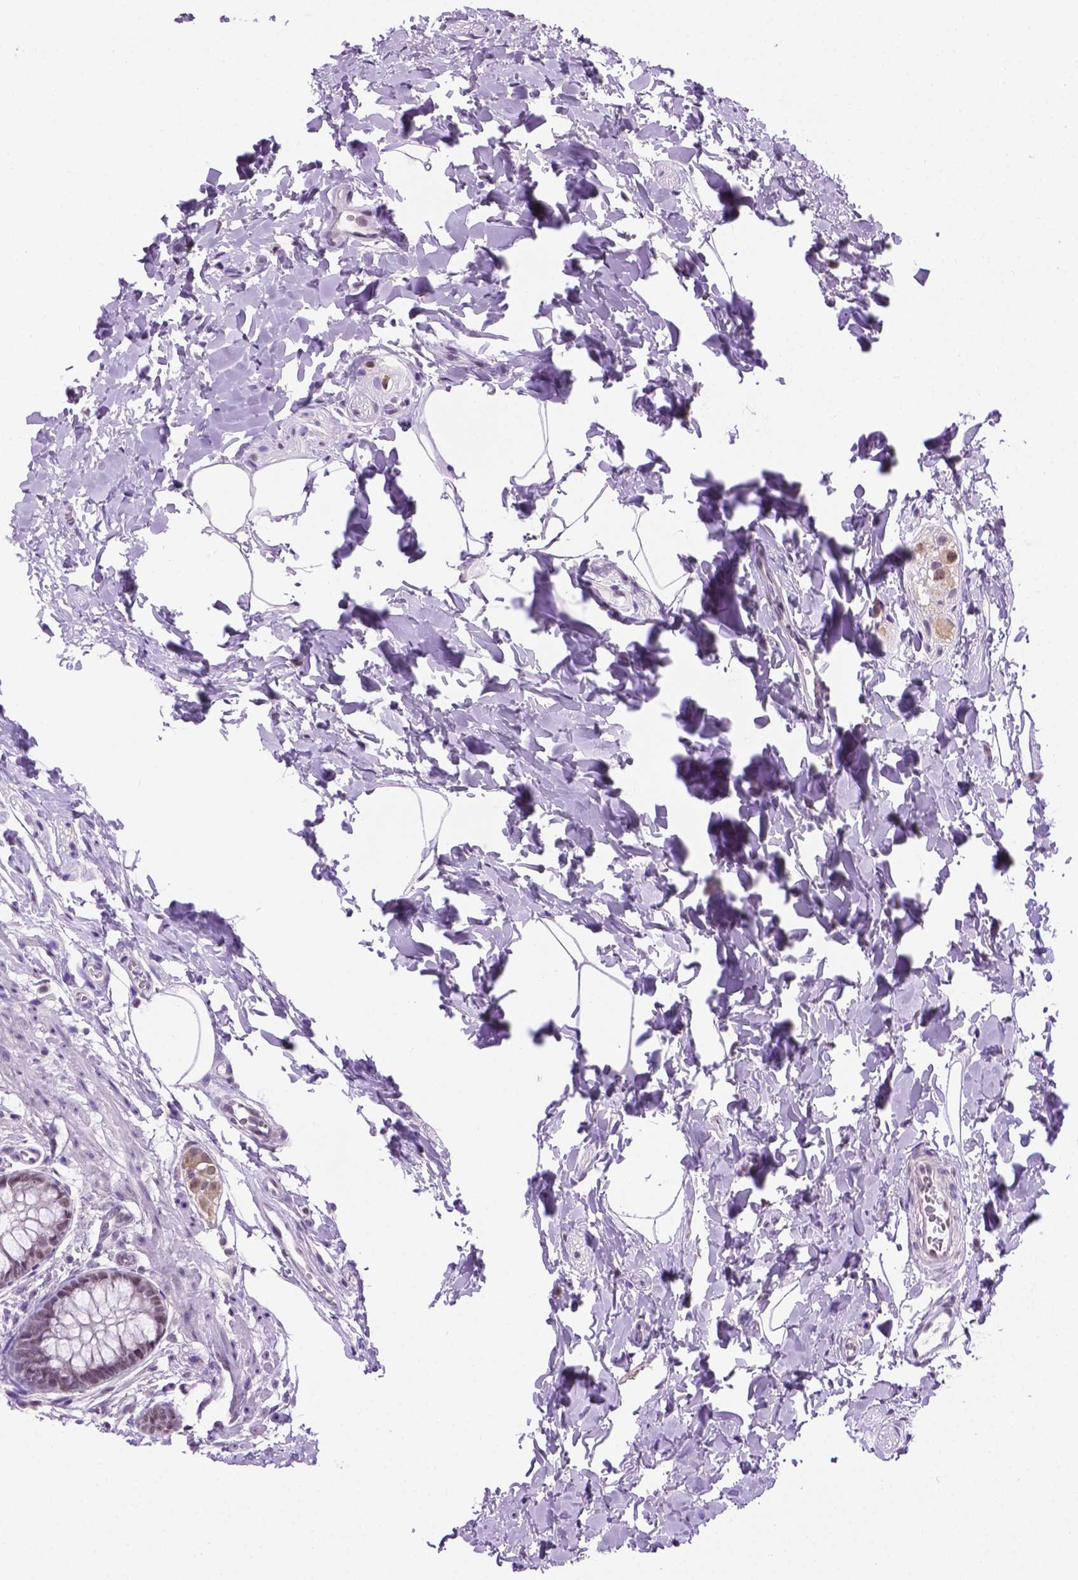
{"staining": {"intensity": "weak", "quantity": "25%-75%", "location": "nuclear"}, "tissue": "rectum", "cell_type": "Glandular cells", "image_type": "normal", "snomed": [{"axis": "morphology", "description": "Normal tissue, NOS"}, {"axis": "topography", "description": "Rectum"}], "caption": "Glandular cells reveal low levels of weak nuclear staining in approximately 25%-75% of cells in benign human rectum. (IHC, brightfield microscopy, high magnification).", "gene": "ABI2", "patient": {"sex": "female", "age": 62}}